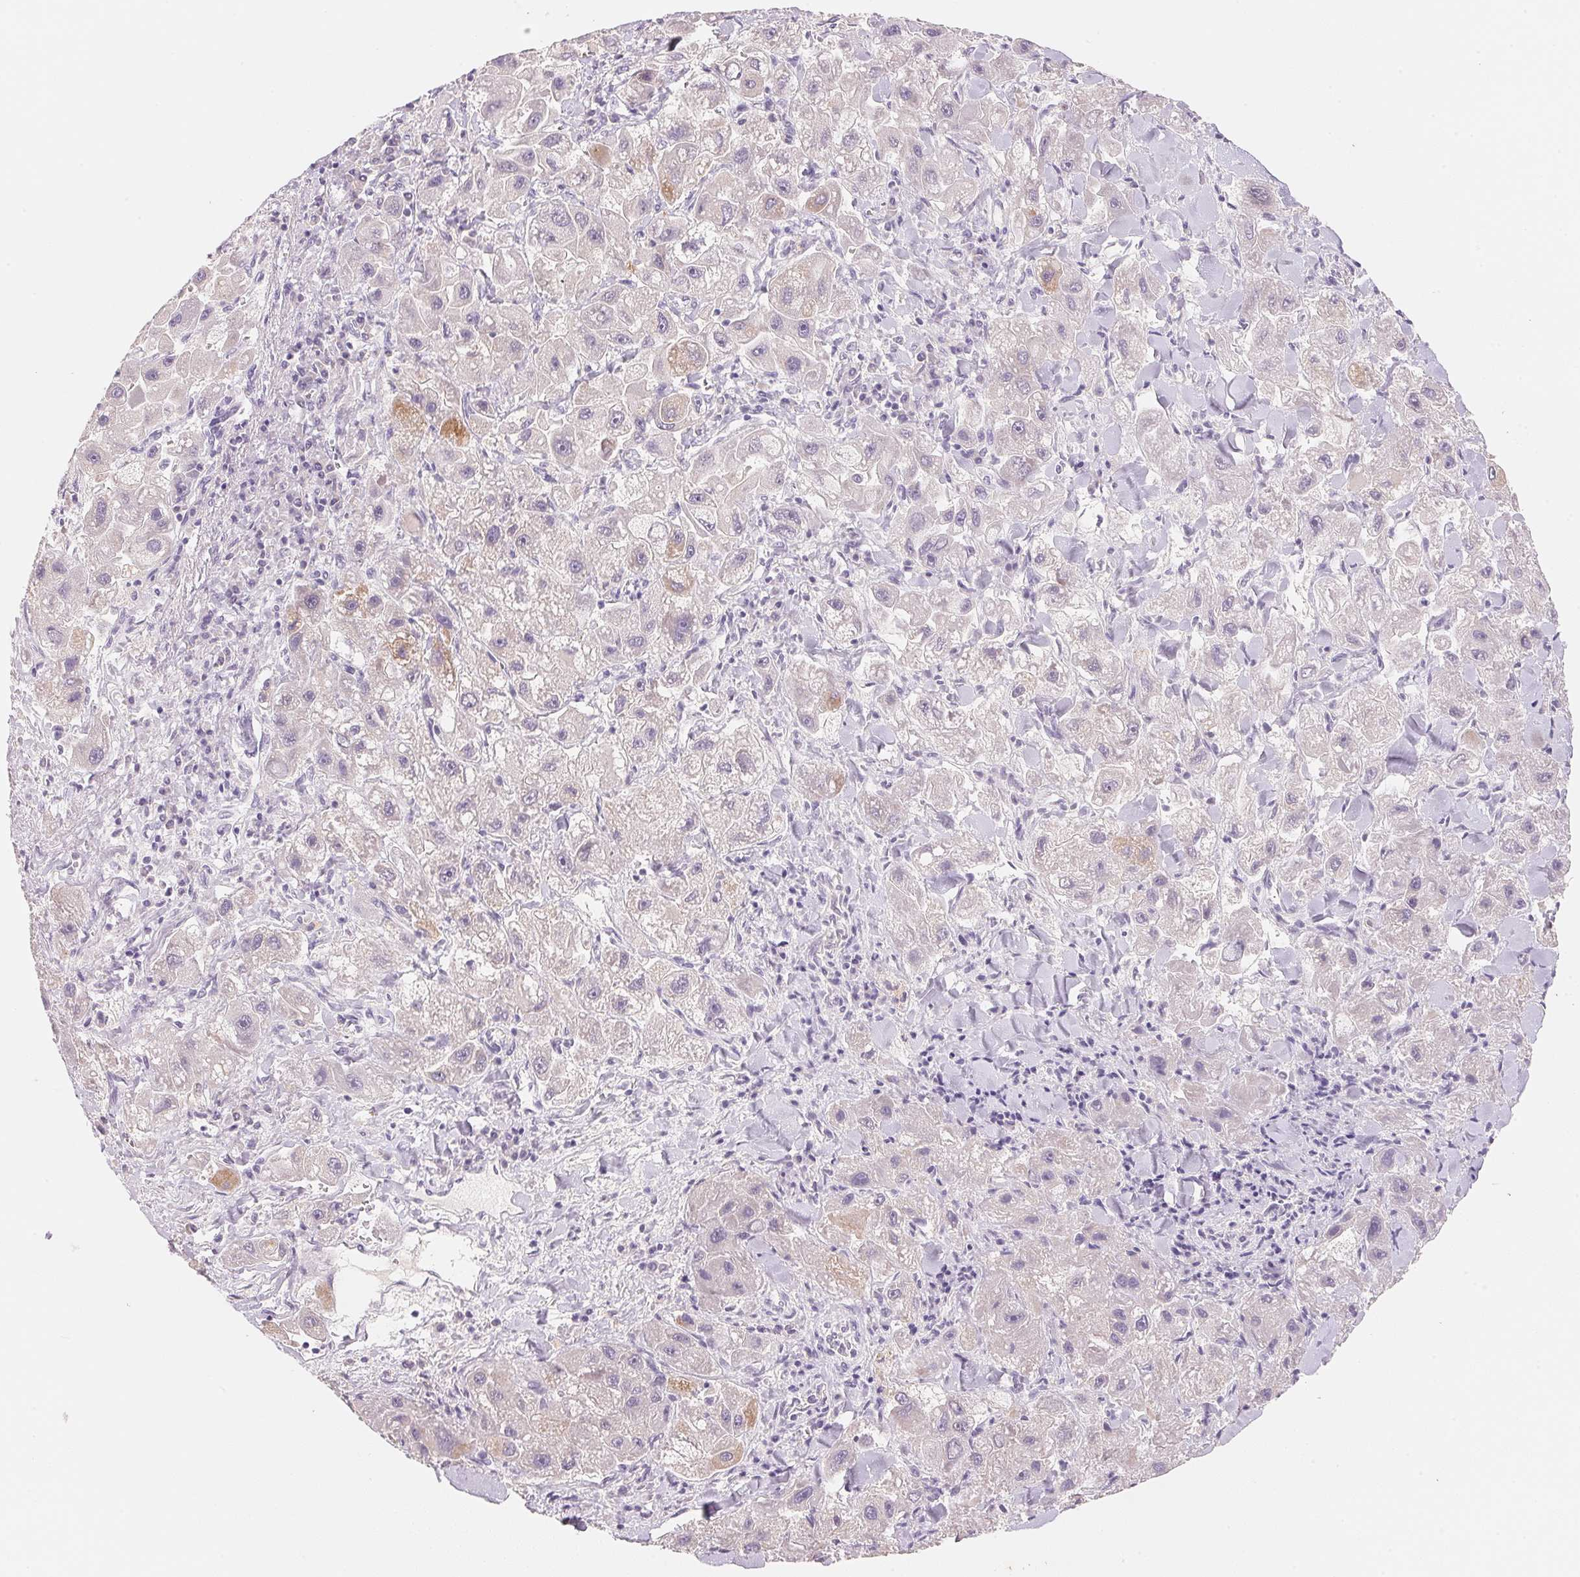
{"staining": {"intensity": "negative", "quantity": "none", "location": "none"}, "tissue": "liver cancer", "cell_type": "Tumor cells", "image_type": "cancer", "snomed": [{"axis": "morphology", "description": "Carcinoma, Hepatocellular, NOS"}, {"axis": "topography", "description": "Liver"}], "caption": "Tumor cells show no significant protein expression in liver cancer (hepatocellular carcinoma). The staining is performed using DAB brown chromogen with nuclei counter-stained in using hematoxylin.", "gene": "MCOLN3", "patient": {"sex": "male", "age": 24}}